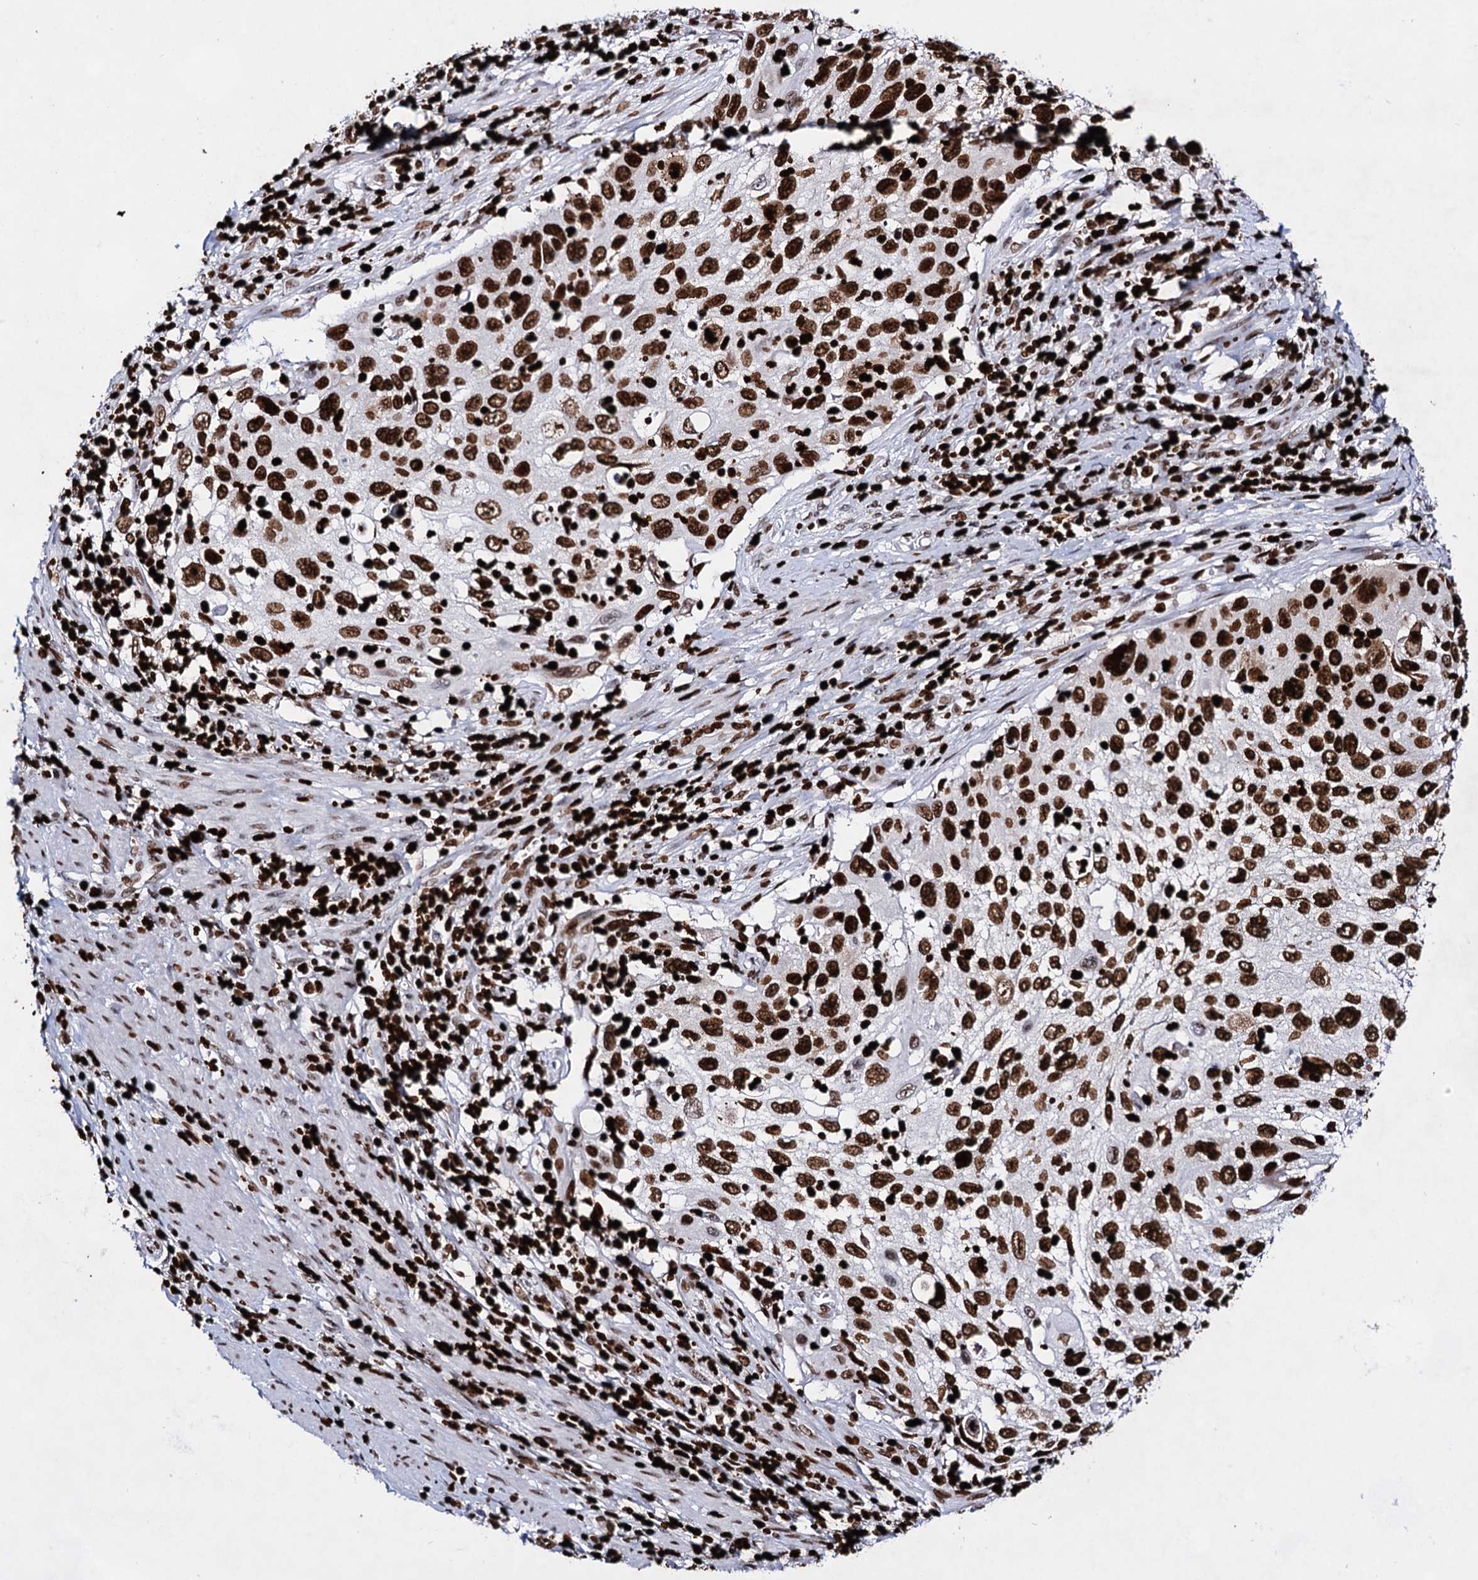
{"staining": {"intensity": "strong", "quantity": ">75%", "location": "nuclear"}, "tissue": "cervical cancer", "cell_type": "Tumor cells", "image_type": "cancer", "snomed": [{"axis": "morphology", "description": "Squamous cell carcinoma, NOS"}, {"axis": "topography", "description": "Cervix"}], "caption": "IHC (DAB) staining of human squamous cell carcinoma (cervical) shows strong nuclear protein positivity in about >75% of tumor cells. IHC stains the protein in brown and the nuclei are stained blue.", "gene": "HMGB2", "patient": {"sex": "female", "age": 70}}